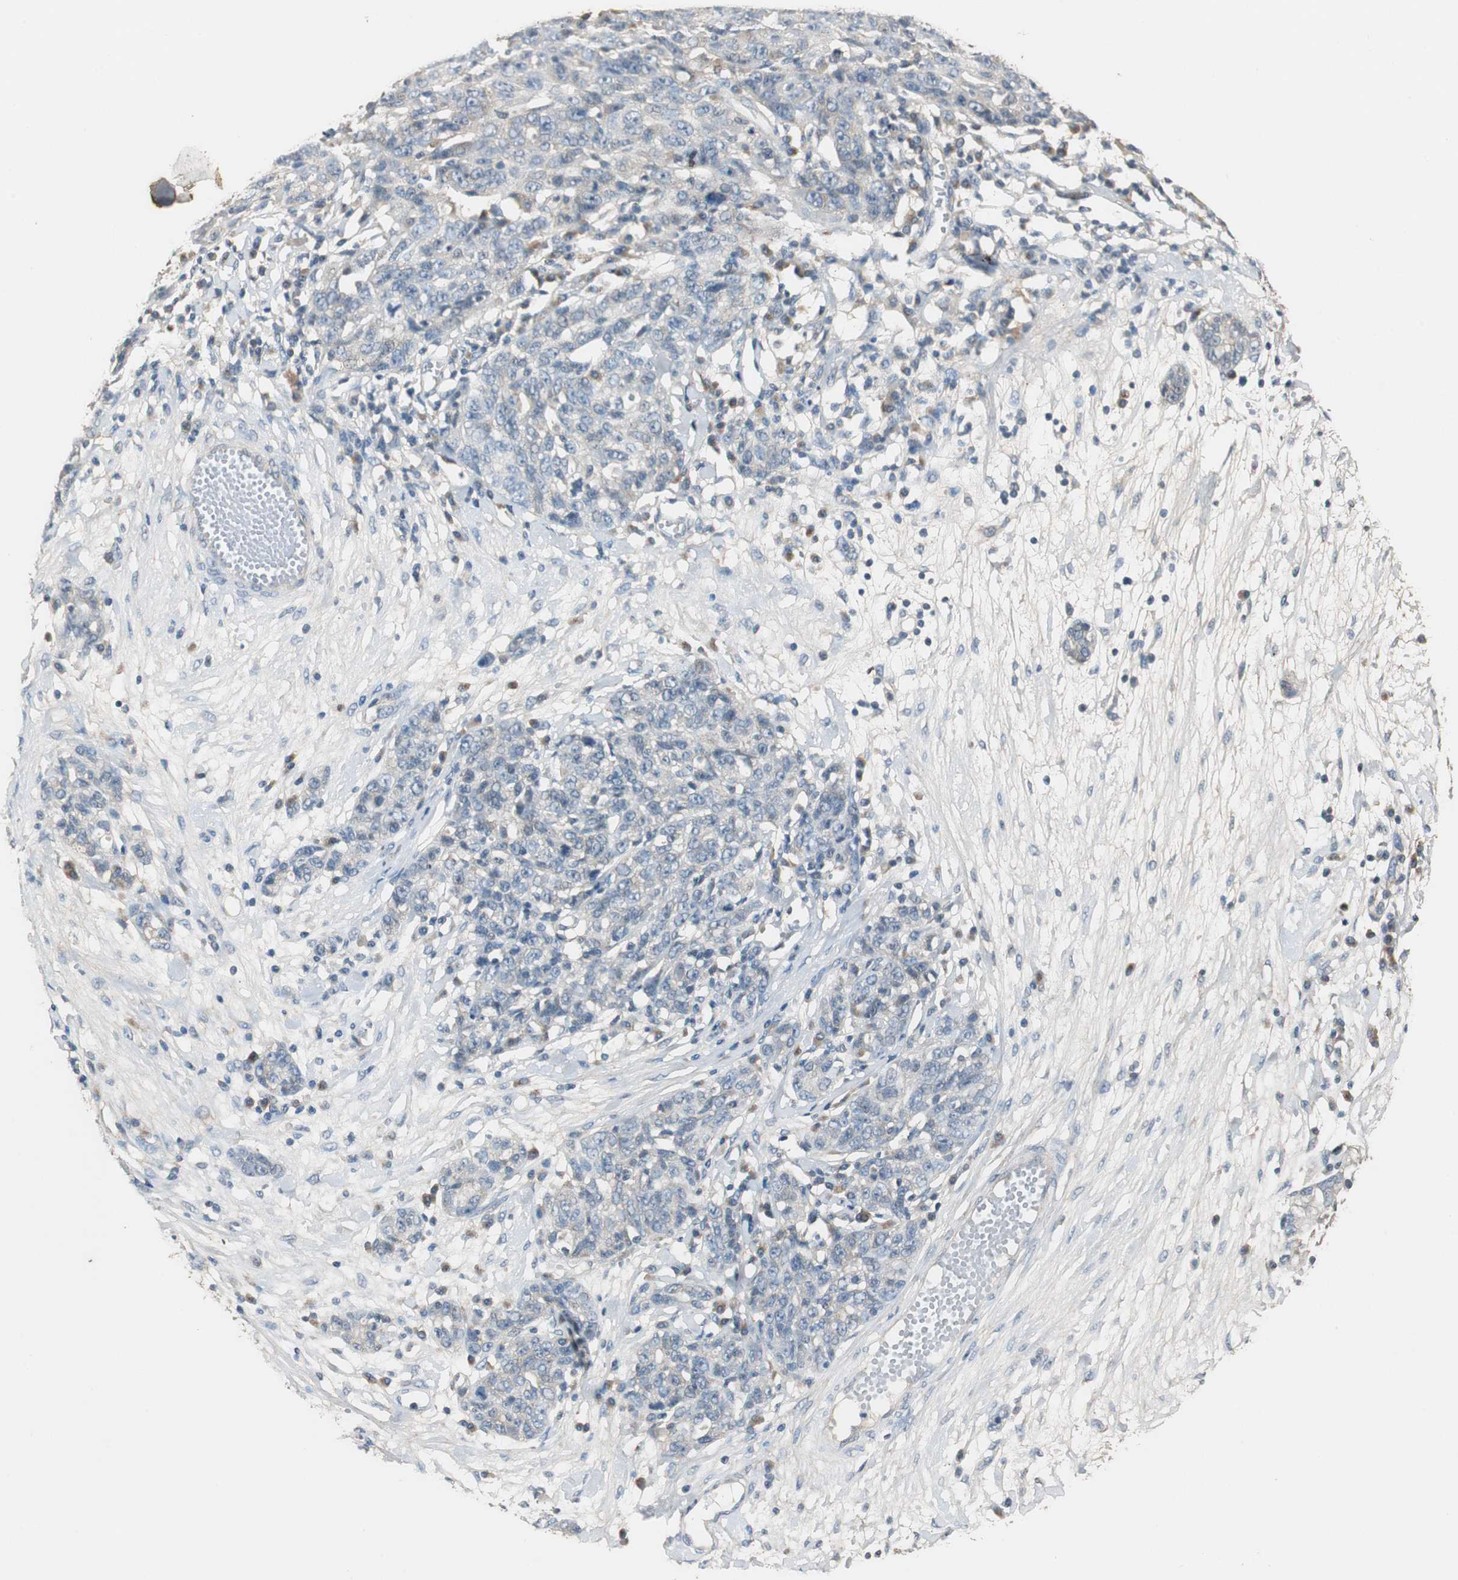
{"staining": {"intensity": "weak", "quantity": "<25%", "location": "cytoplasmic/membranous"}, "tissue": "ovarian cancer", "cell_type": "Tumor cells", "image_type": "cancer", "snomed": [{"axis": "morphology", "description": "Cystadenocarcinoma, serous, NOS"}, {"axis": "topography", "description": "Ovary"}], "caption": "This is a micrograph of immunohistochemistry staining of ovarian serous cystadenocarcinoma, which shows no expression in tumor cells.", "gene": "PTPRN2", "patient": {"sex": "female", "age": 71}}